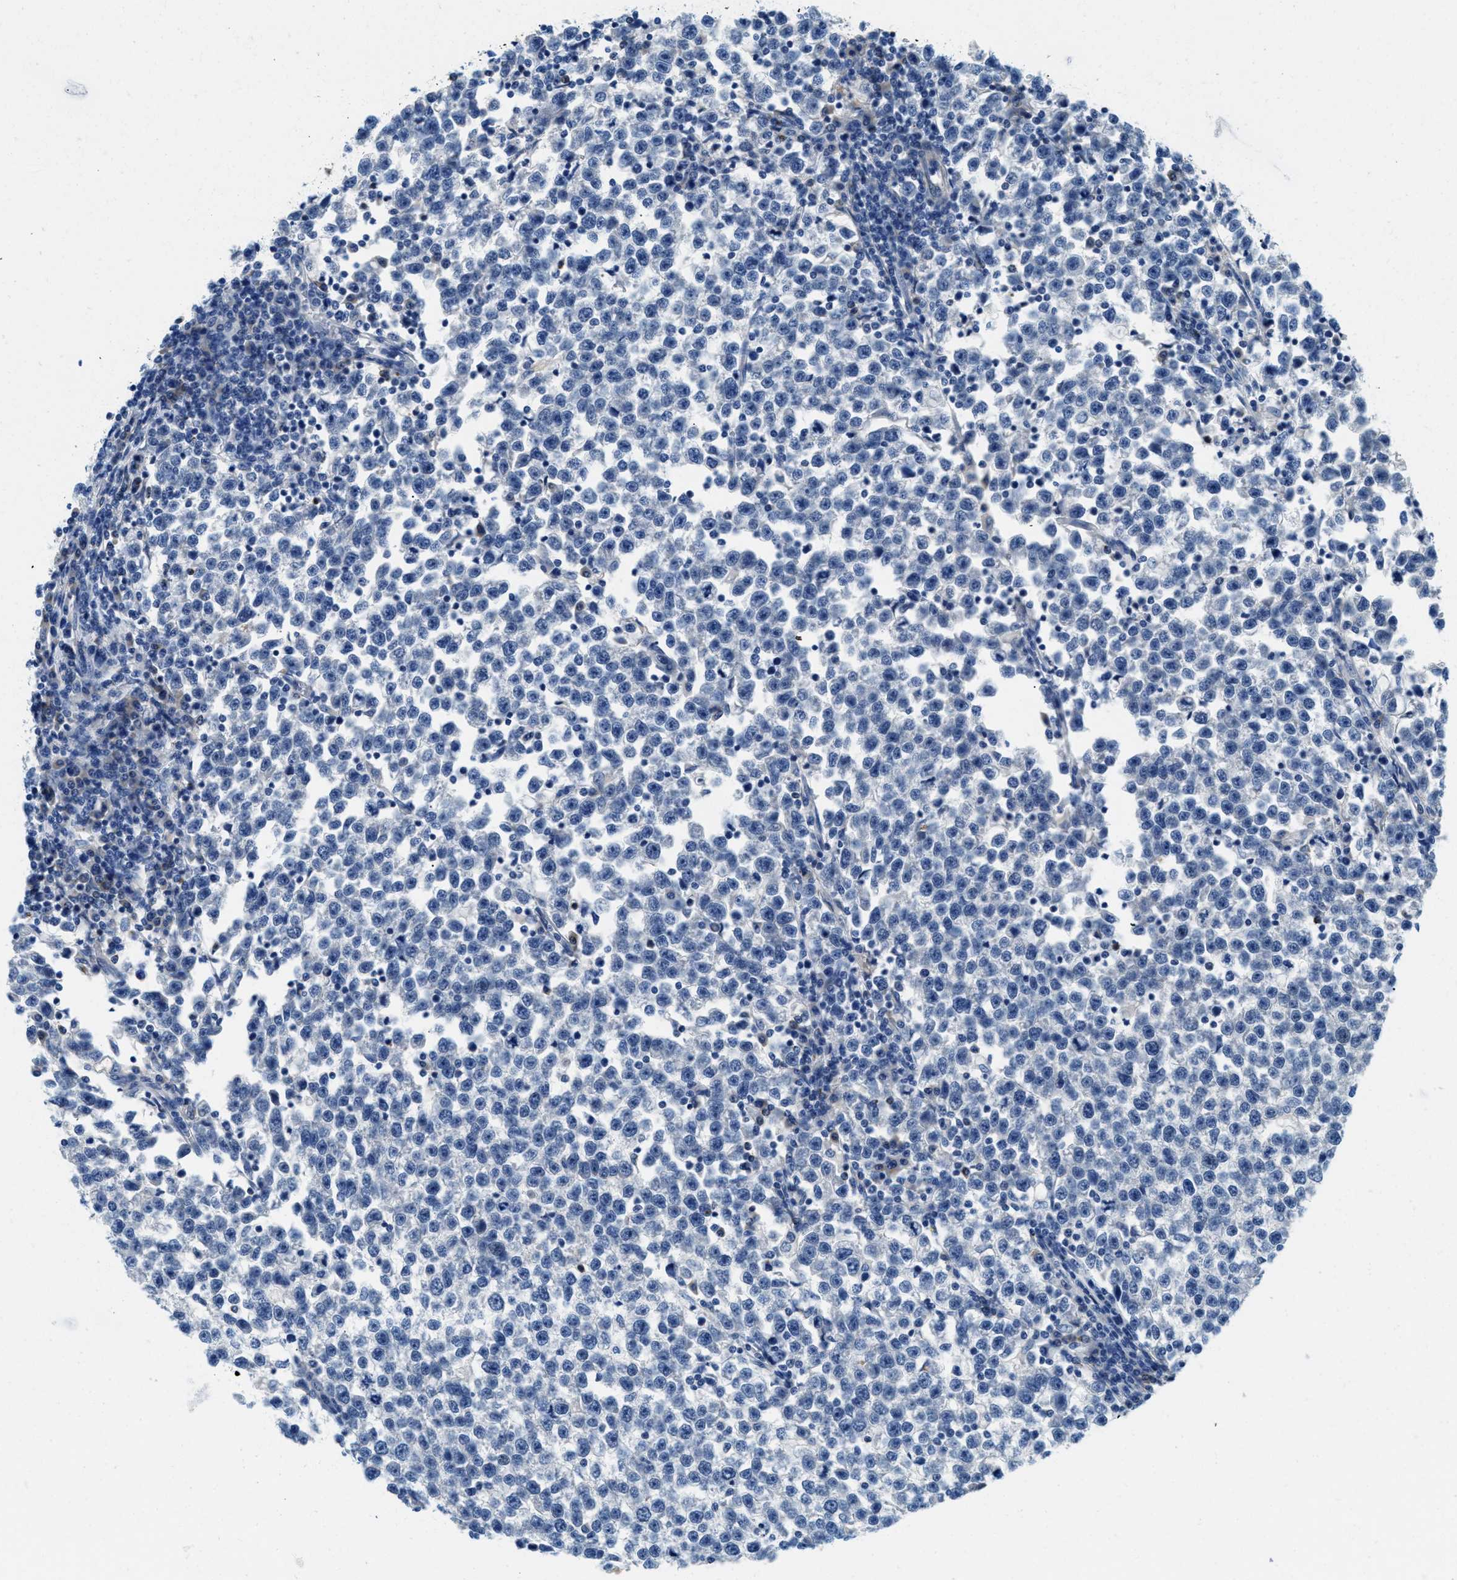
{"staining": {"intensity": "negative", "quantity": "none", "location": "none"}, "tissue": "testis cancer", "cell_type": "Tumor cells", "image_type": "cancer", "snomed": [{"axis": "morphology", "description": "Normal tissue, NOS"}, {"axis": "morphology", "description": "Seminoma, NOS"}, {"axis": "topography", "description": "Testis"}], "caption": "Immunohistochemistry (IHC) micrograph of neoplastic tissue: human testis cancer stained with DAB exhibits no significant protein expression in tumor cells.", "gene": "TSPAN3", "patient": {"sex": "male", "age": 43}}